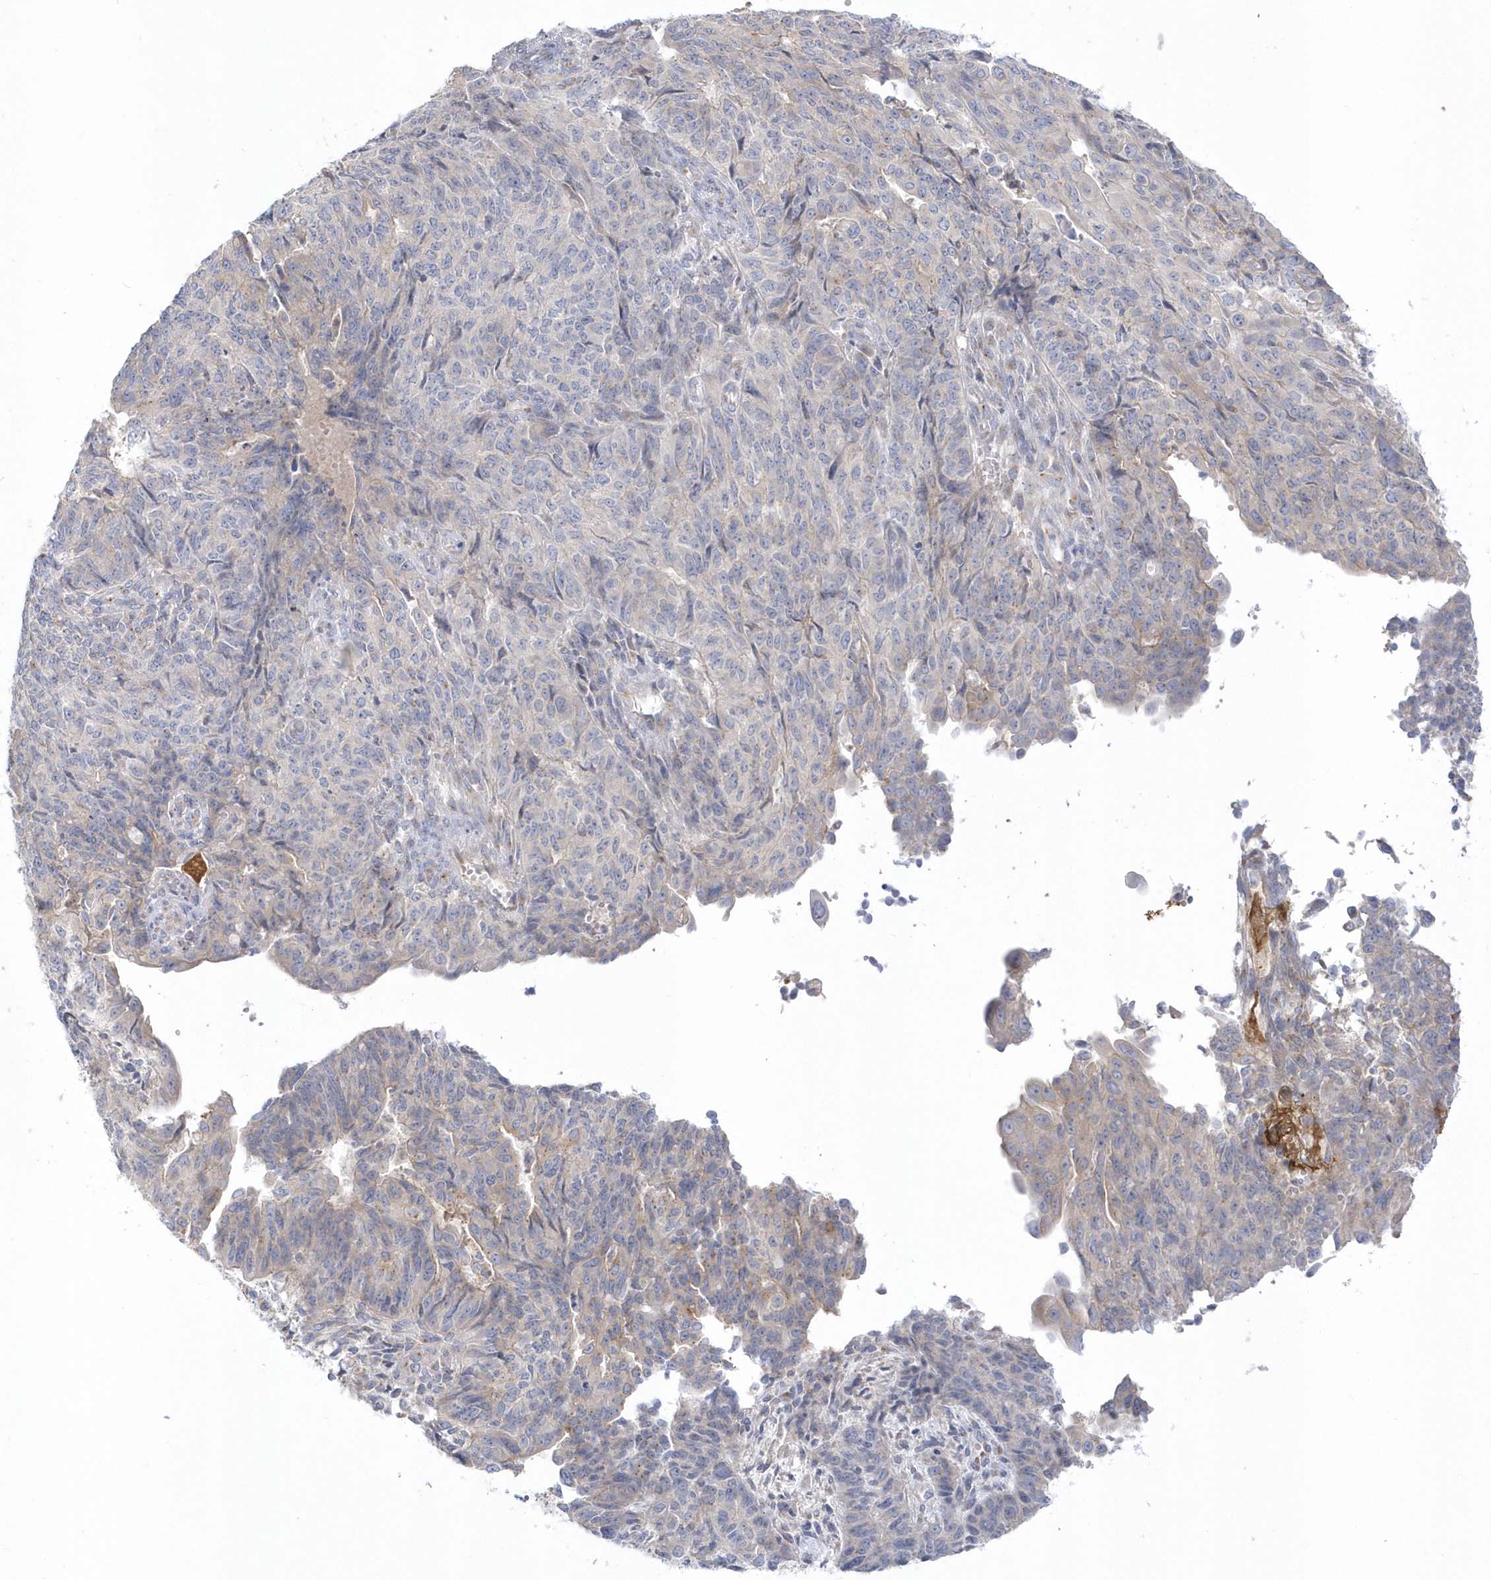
{"staining": {"intensity": "negative", "quantity": "none", "location": "none"}, "tissue": "endometrial cancer", "cell_type": "Tumor cells", "image_type": "cancer", "snomed": [{"axis": "morphology", "description": "Adenocarcinoma, NOS"}, {"axis": "topography", "description": "Endometrium"}], "caption": "Protein analysis of adenocarcinoma (endometrial) shows no significant expression in tumor cells. (Immunohistochemistry (ihc), brightfield microscopy, high magnification).", "gene": "SEMA3D", "patient": {"sex": "female", "age": 32}}